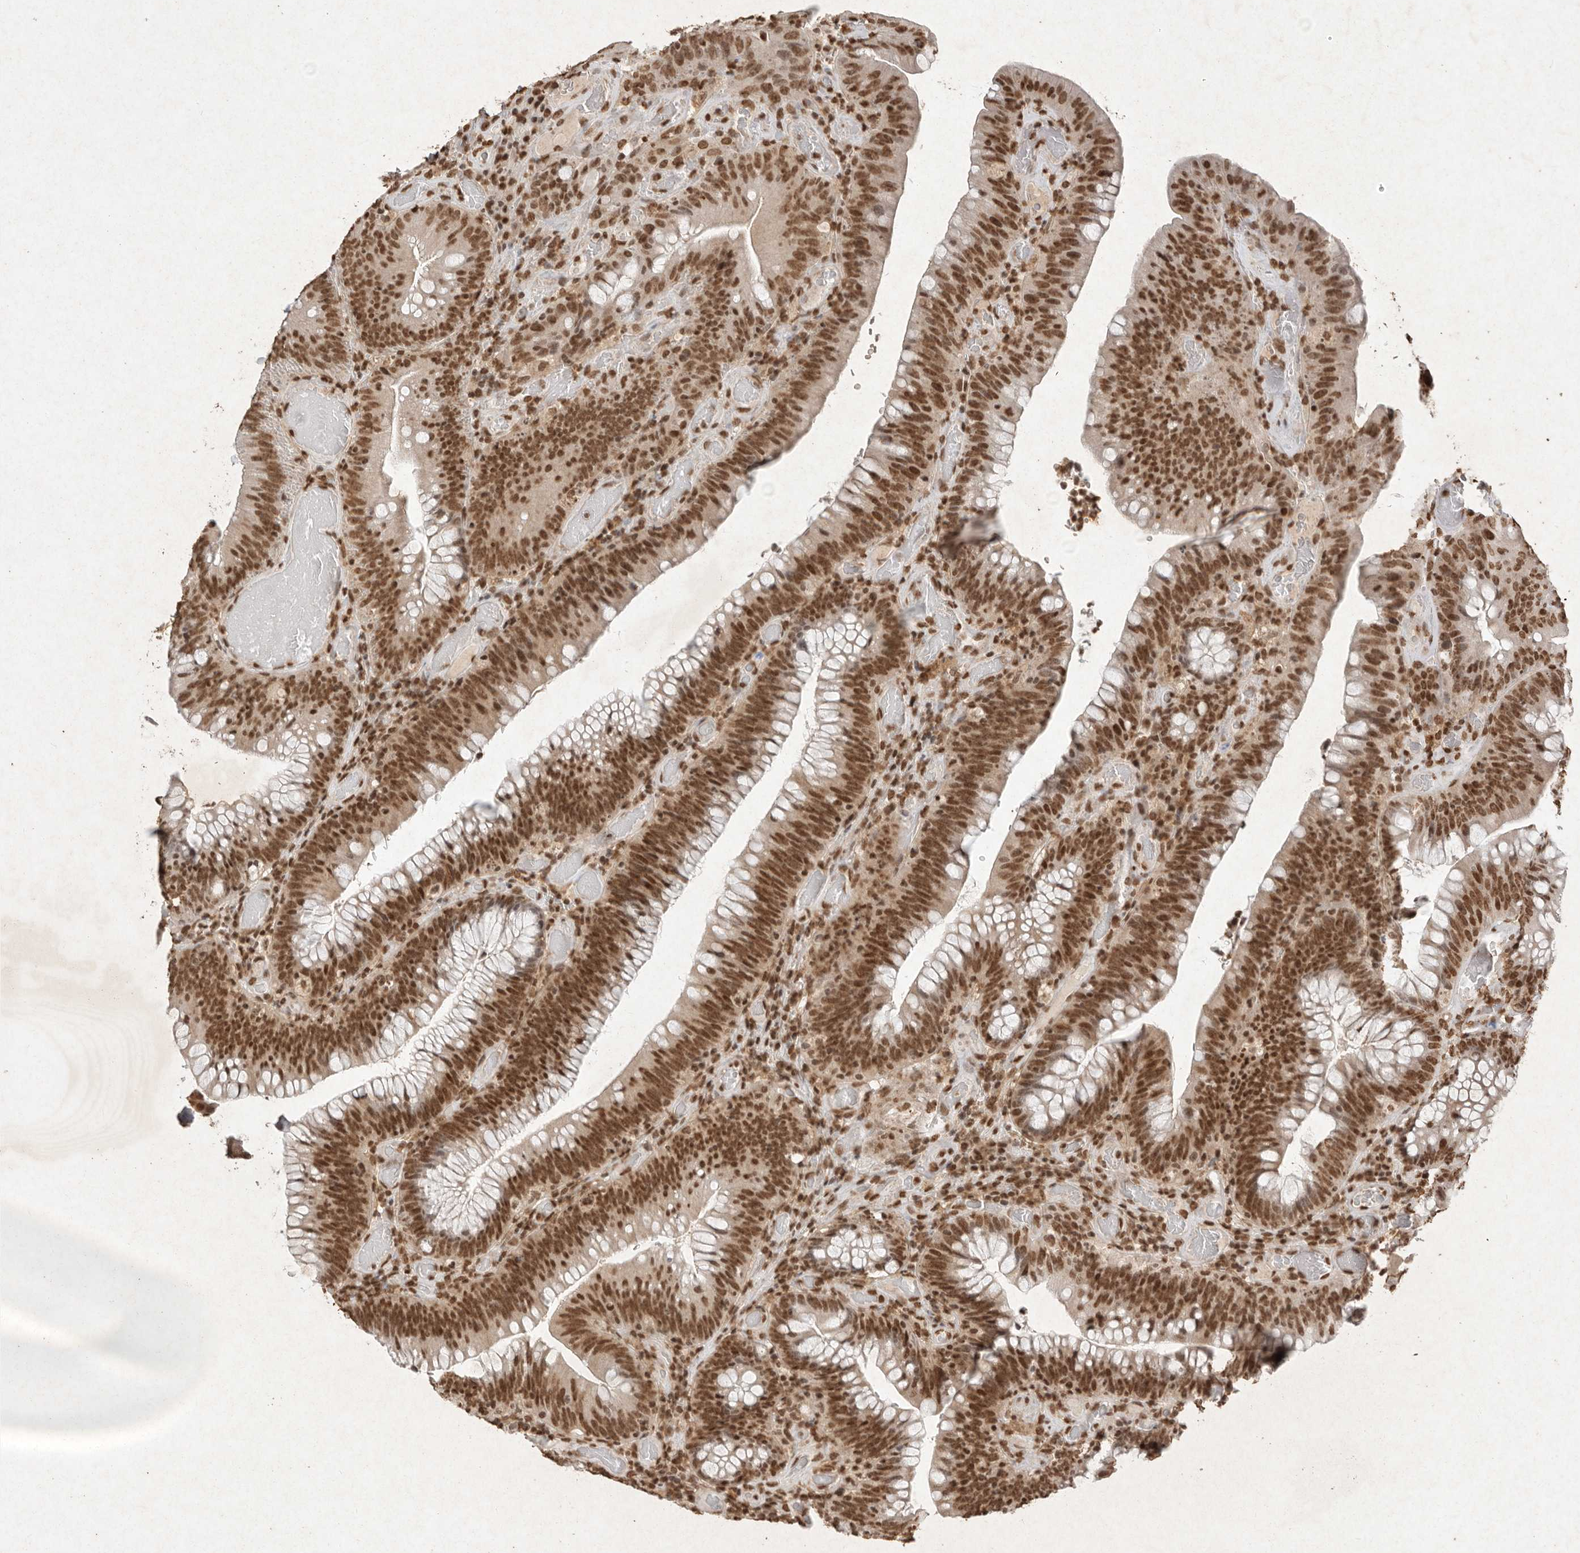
{"staining": {"intensity": "strong", "quantity": ">75%", "location": "nuclear"}, "tissue": "colorectal cancer", "cell_type": "Tumor cells", "image_type": "cancer", "snomed": [{"axis": "morphology", "description": "Normal tissue, NOS"}, {"axis": "topography", "description": "Colon"}], "caption": "A brown stain labels strong nuclear expression of a protein in colorectal cancer tumor cells. (brown staining indicates protein expression, while blue staining denotes nuclei).", "gene": "NKX3-2", "patient": {"sex": "female", "age": 82}}